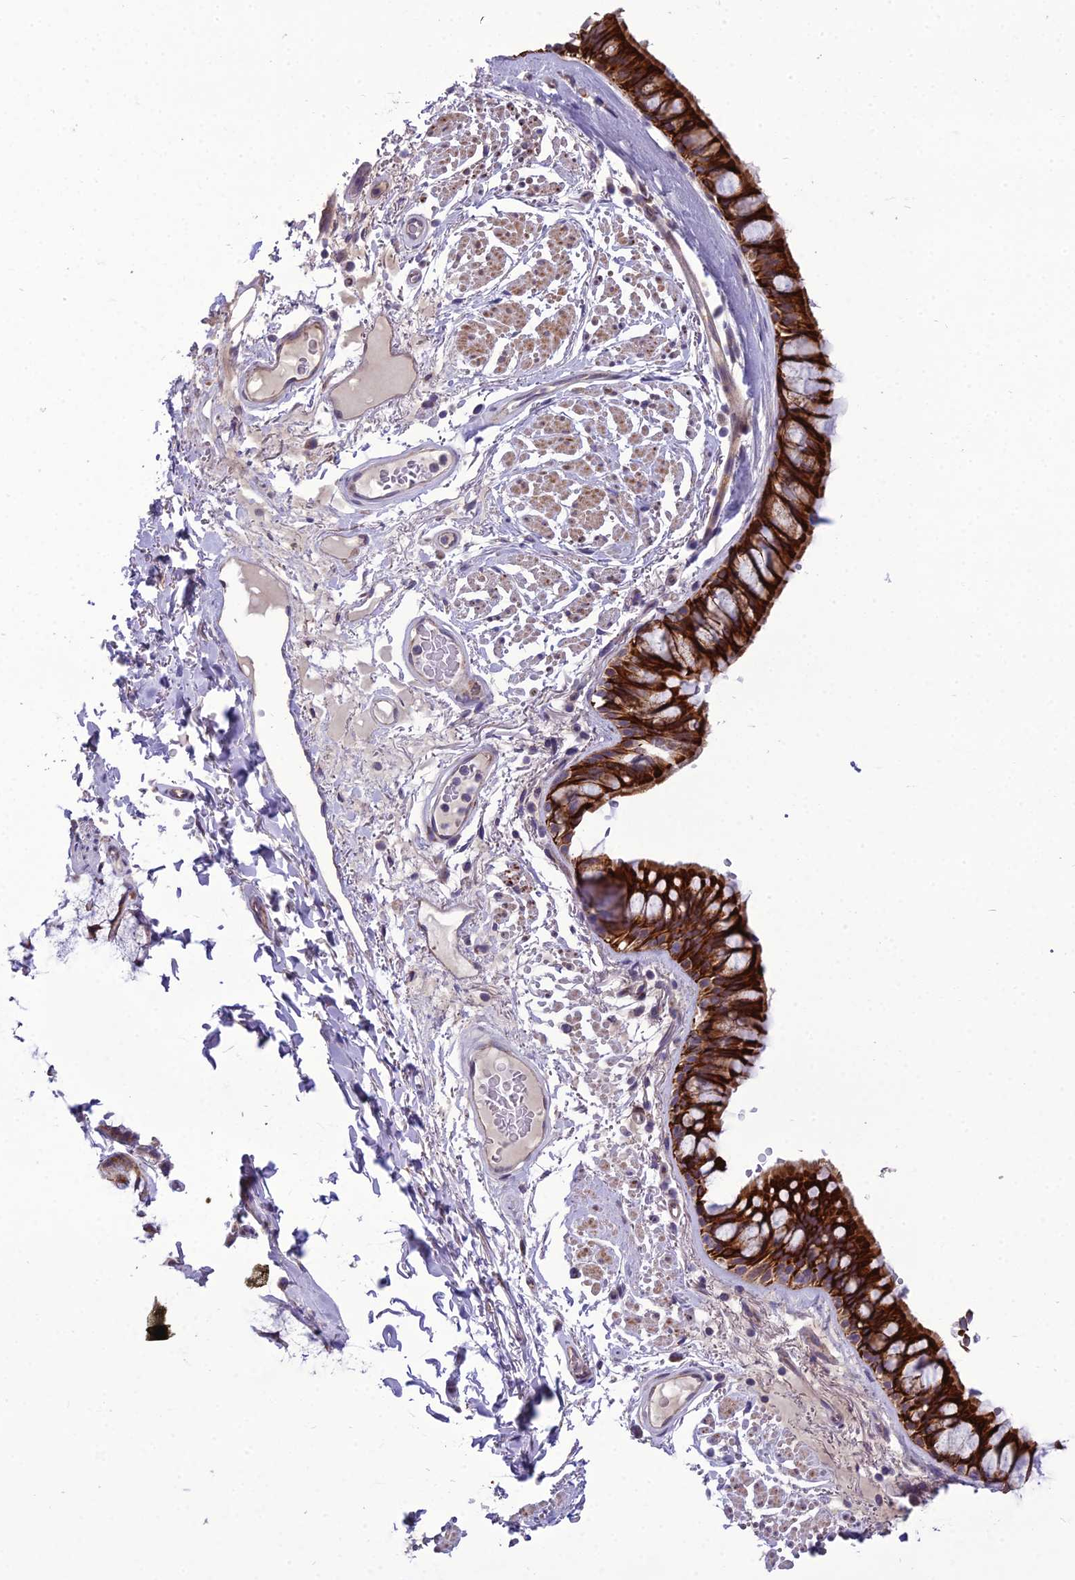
{"staining": {"intensity": "strong", "quantity": ">75%", "location": "cytoplasmic/membranous"}, "tissue": "bronchus", "cell_type": "Respiratory epithelial cells", "image_type": "normal", "snomed": [{"axis": "morphology", "description": "Normal tissue, NOS"}, {"axis": "topography", "description": "Bronchus"}], "caption": "Immunohistochemical staining of normal bronchus reveals high levels of strong cytoplasmic/membranous expression in approximately >75% of respiratory epithelial cells. Nuclei are stained in blue.", "gene": "NODAL", "patient": {"sex": "male", "age": 70}}